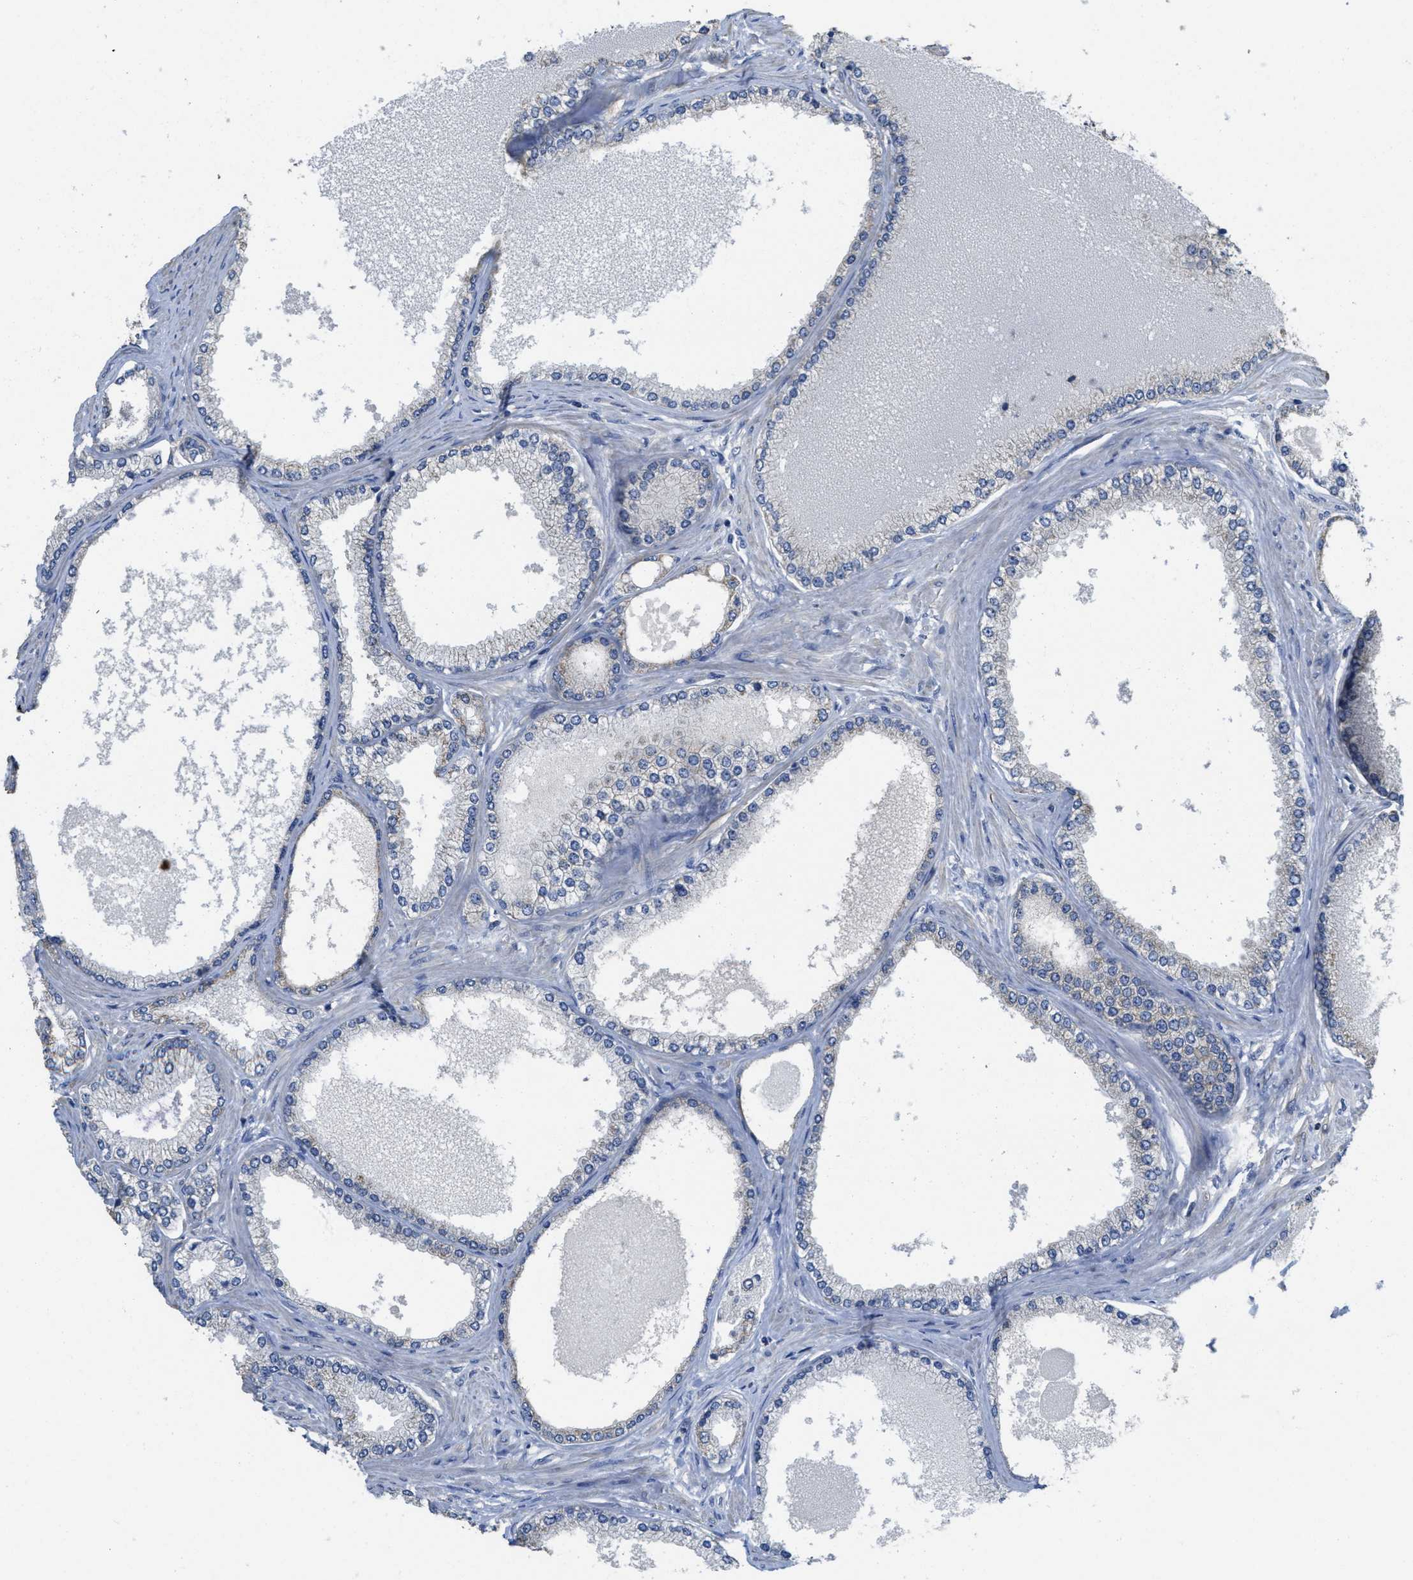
{"staining": {"intensity": "weak", "quantity": "<25%", "location": "cytoplasmic/membranous"}, "tissue": "prostate cancer", "cell_type": "Tumor cells", "image_type": "cancer", "snomed": [{"axis": "morphology", "description": "Adenocarcinoma, High grade"}, {"axis": "topography", "description": "Prostate"}], "caption": "Prostate cancer (adenocarcinoma (high-grade)) was stained to show a protein in brown. There is no significant expression in tumor cells.", "gene": "SFXN2", "patient": {"sex": "male", "age": 61}}